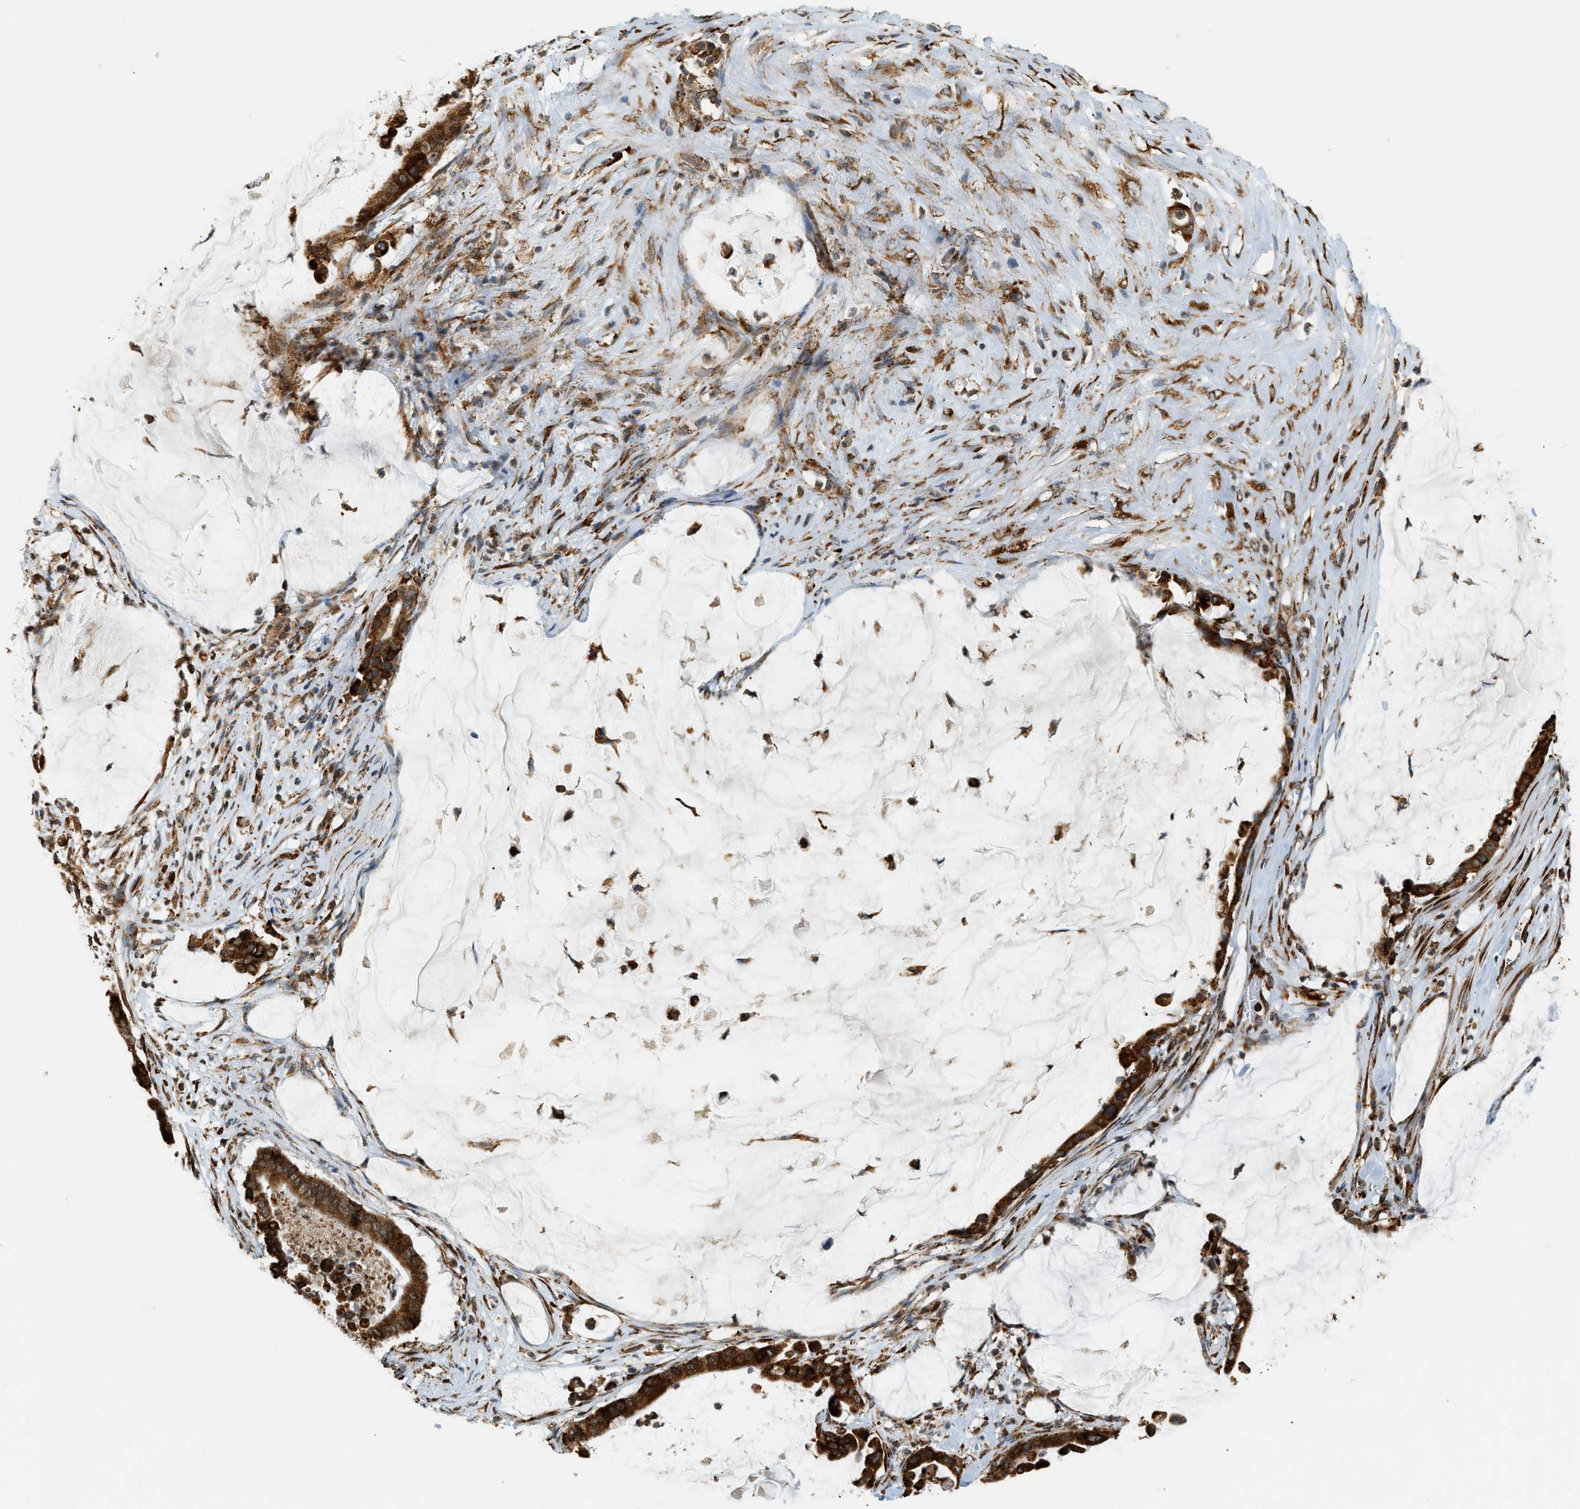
{"staining": {"intensity": "strong", "quantity": ">75%", "location": "cytoplasmic/membranous,nuclear"}, "tissue": "pancreatic cancer", "cell_type": "Tumor cells", "image_type": "cancer", "snomed": [{"axis": "morphology", "description": "Adenocarcinoma, NOS"}, {"axis": "topography", "description": "Pancreas"}], "caption": "A high-resolution histopathology image shows IHC staining of pancreatic cancer (adenocarcinoma), which shows strong cytoplasmic/membranous and nuclear positivity in about >75% of tumor cells. (IHC, brightfield microscopy, high magnification).", "gene": "SEMA4D", "patient": {"sex": "male", "age": 41}}